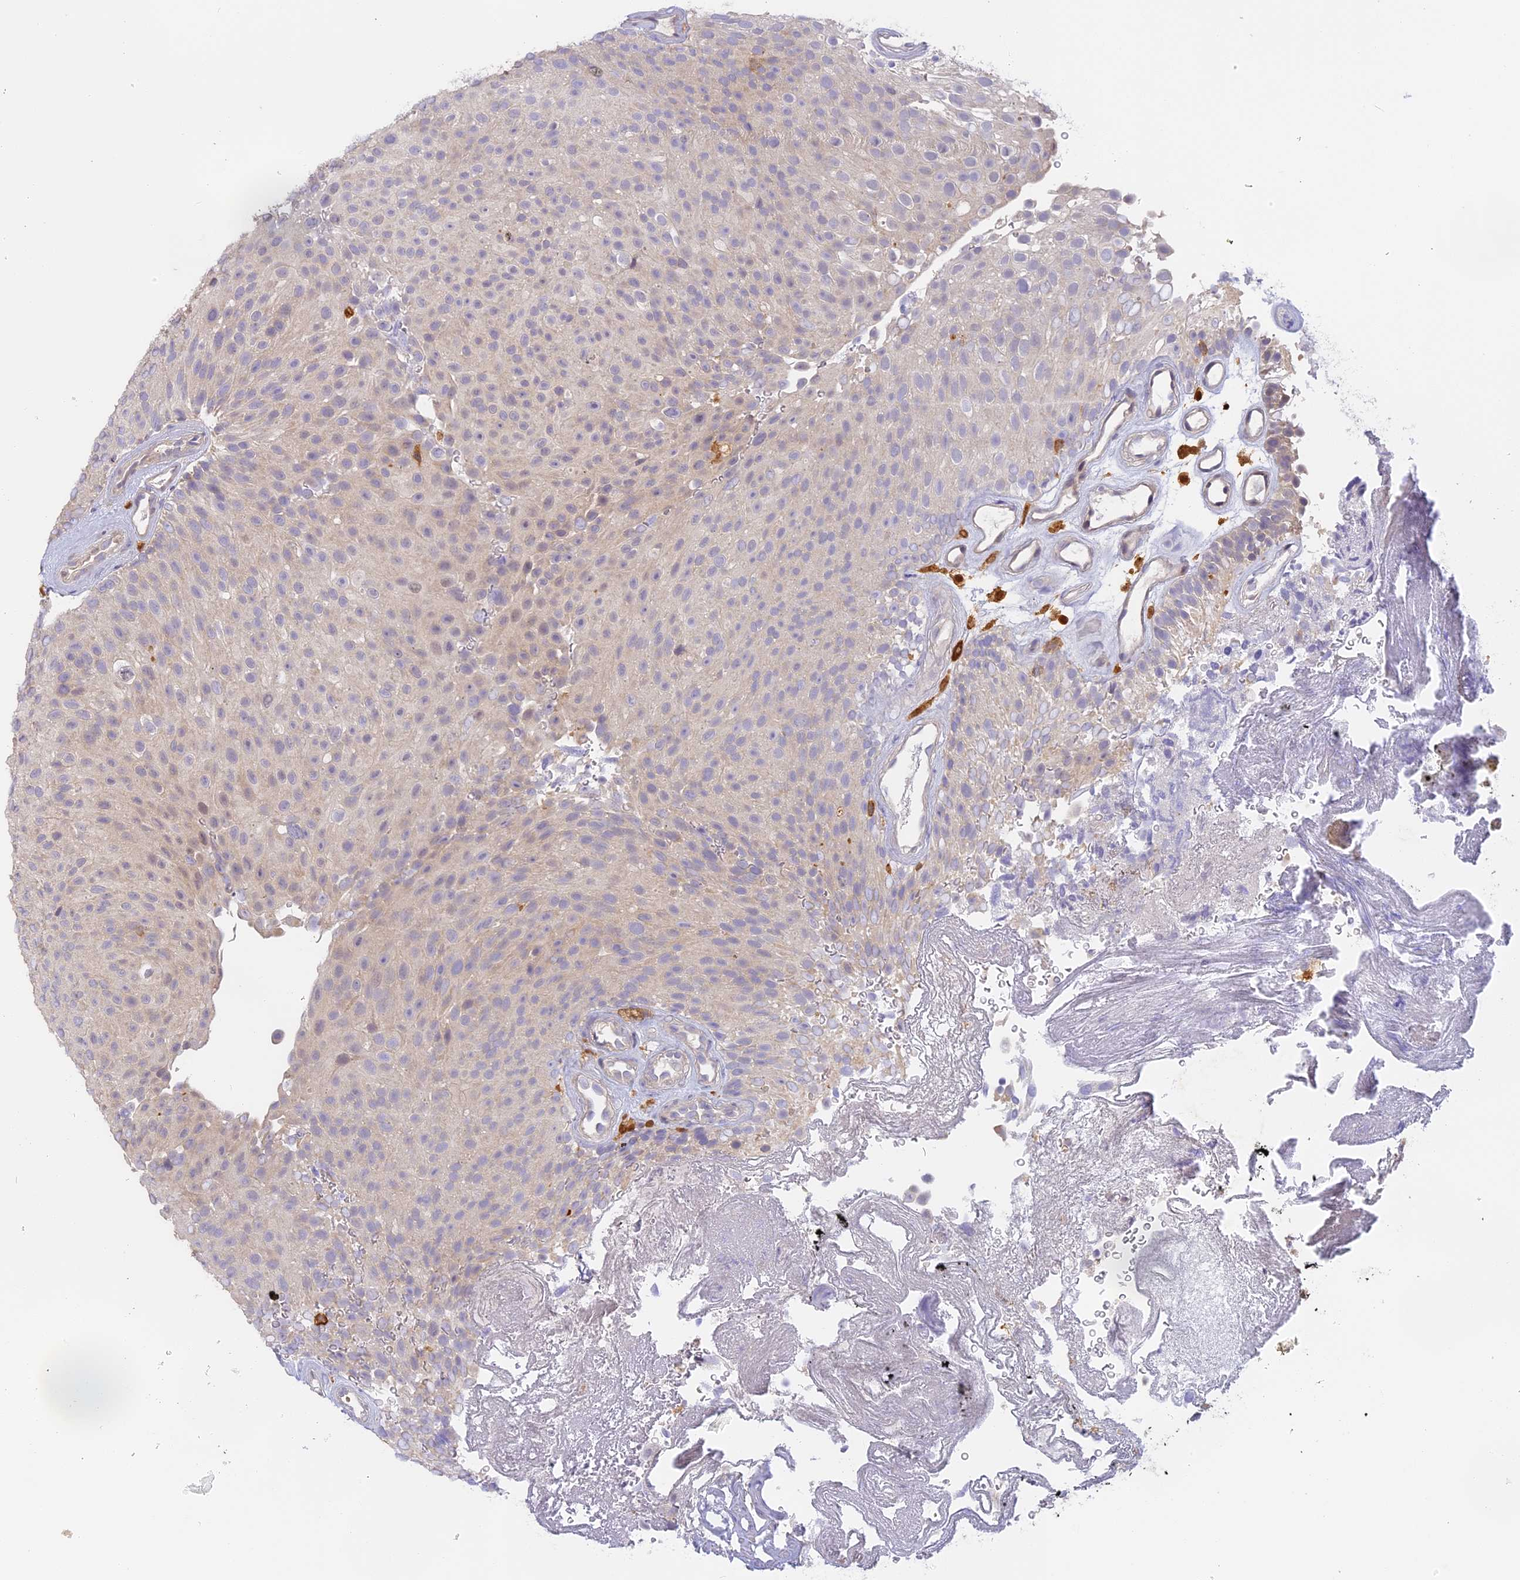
{"staining": {"intensity": "negative", "quantity": "none", "location": "none"}, "tissue": "urothelial cancer", "cell_type": "Tumor cells", "image_type": "cancer", "snomed": [{"axis": "morphology", "description": "Urothelial carcinoma, Low grade"}, {"axis": "topography", "description": "Urinary bladder"}], "caption": "This is an immunohistochemistry (IHC) image of human urothelial cancer. There is no positivity in tumor cells.", "gene": "NCF4", "patient": {"sex": "male", "age": 78}}